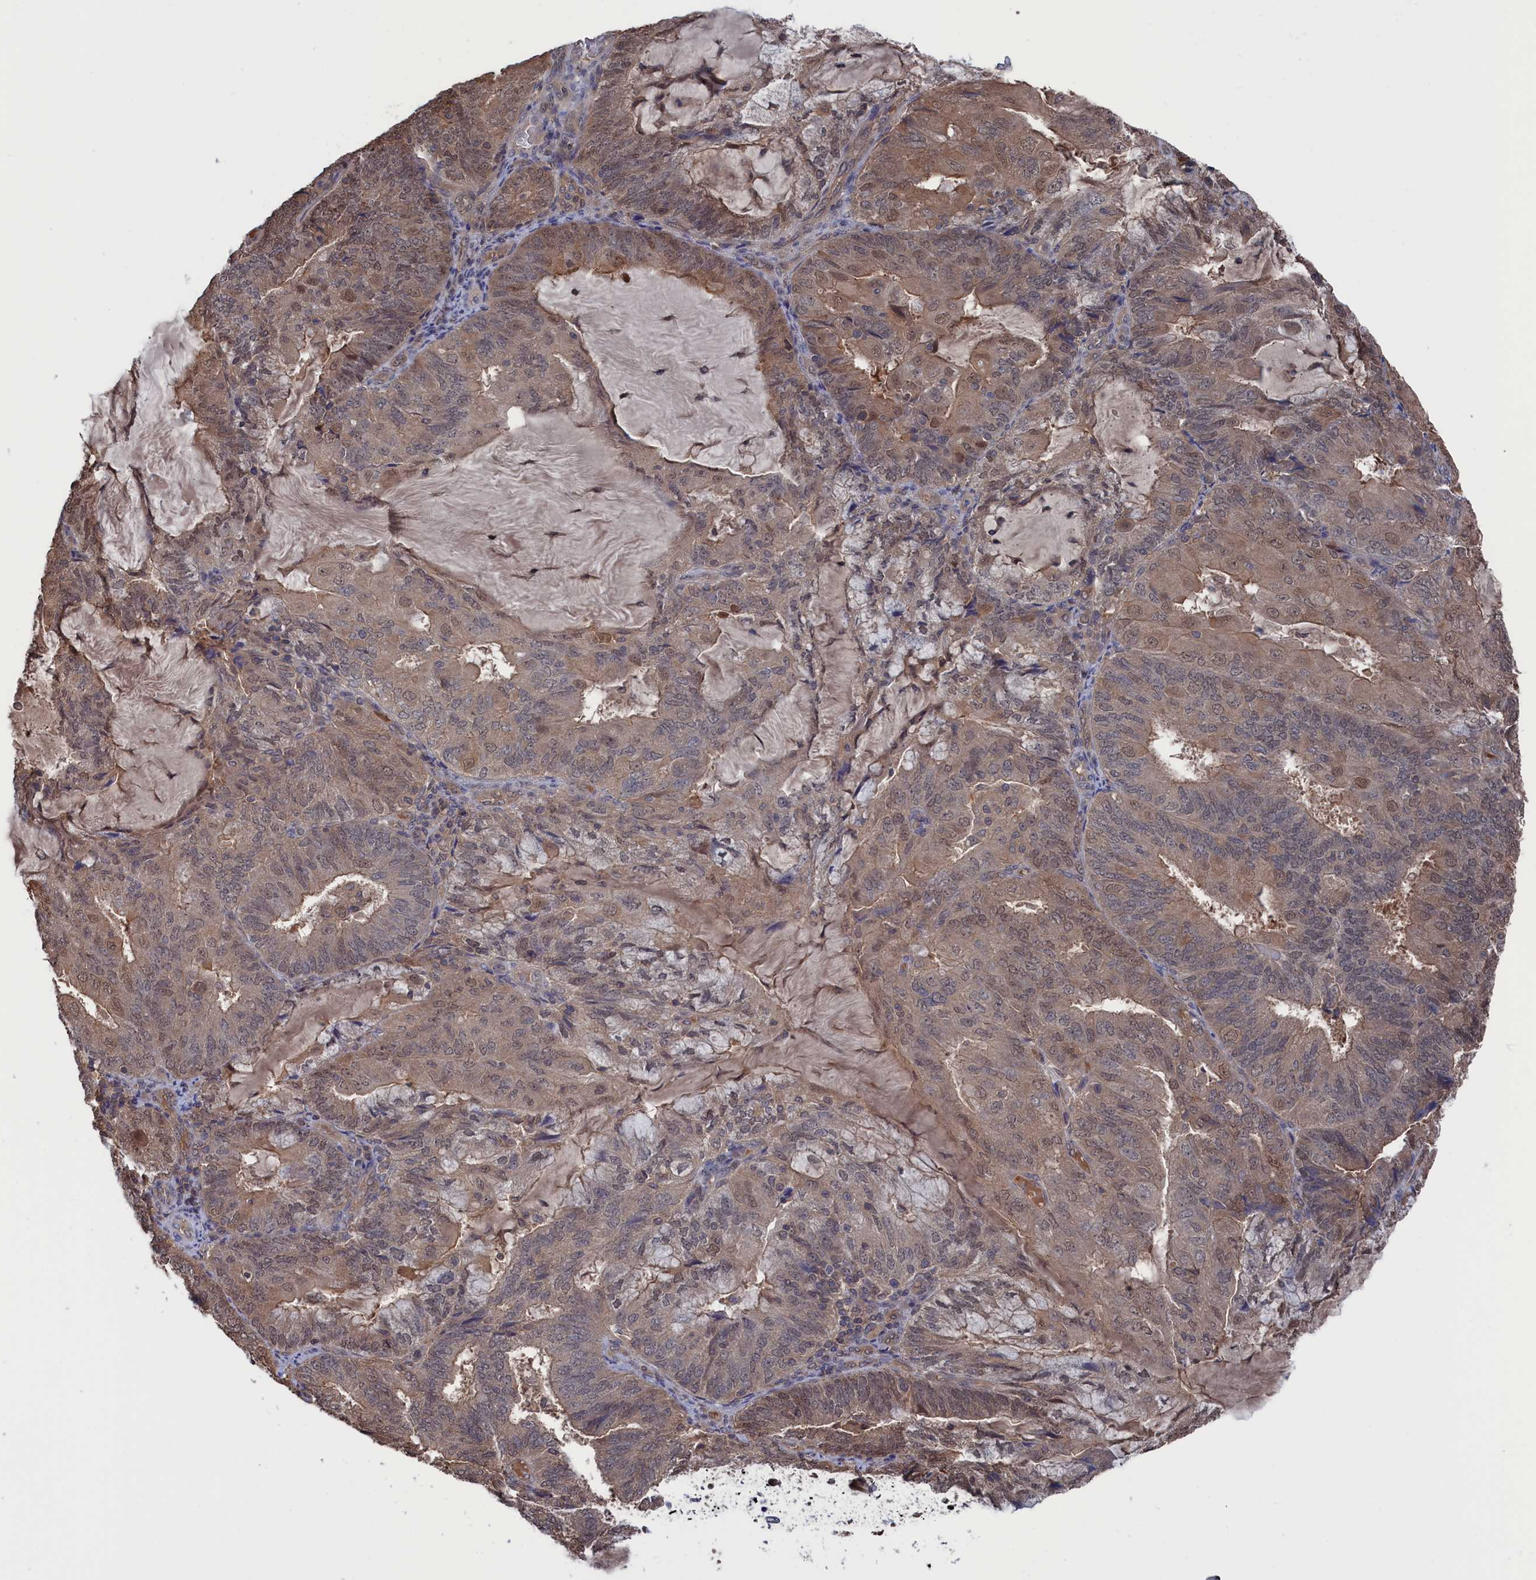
{"staining": {"intensity": "moderate", "quantity": ">75%", "location": "cytoplasmic/membranous,nuclear"}, "tissue": "endometrial cancer", "cell_type": "Tumor cells", "image_type": "cancer", "snomed": [{"axis": "morphology", "description": "Adenocarcinoma, NOS"}, {"axis": "topography", "description": "Endometrium"}], "caption": "Moderate cytoplasmic/membranous and nuclear positivity is appreciated in approximately >75% of tumor cells in endometrial cancer. The staining was performed using DAB to visualize the protein expression in brown, while the nuclei were stained in blue with hematoxylin (Magnification: 20x).", "gene": "NUTF2", "patient": {"sex": "female", "age": 81}}